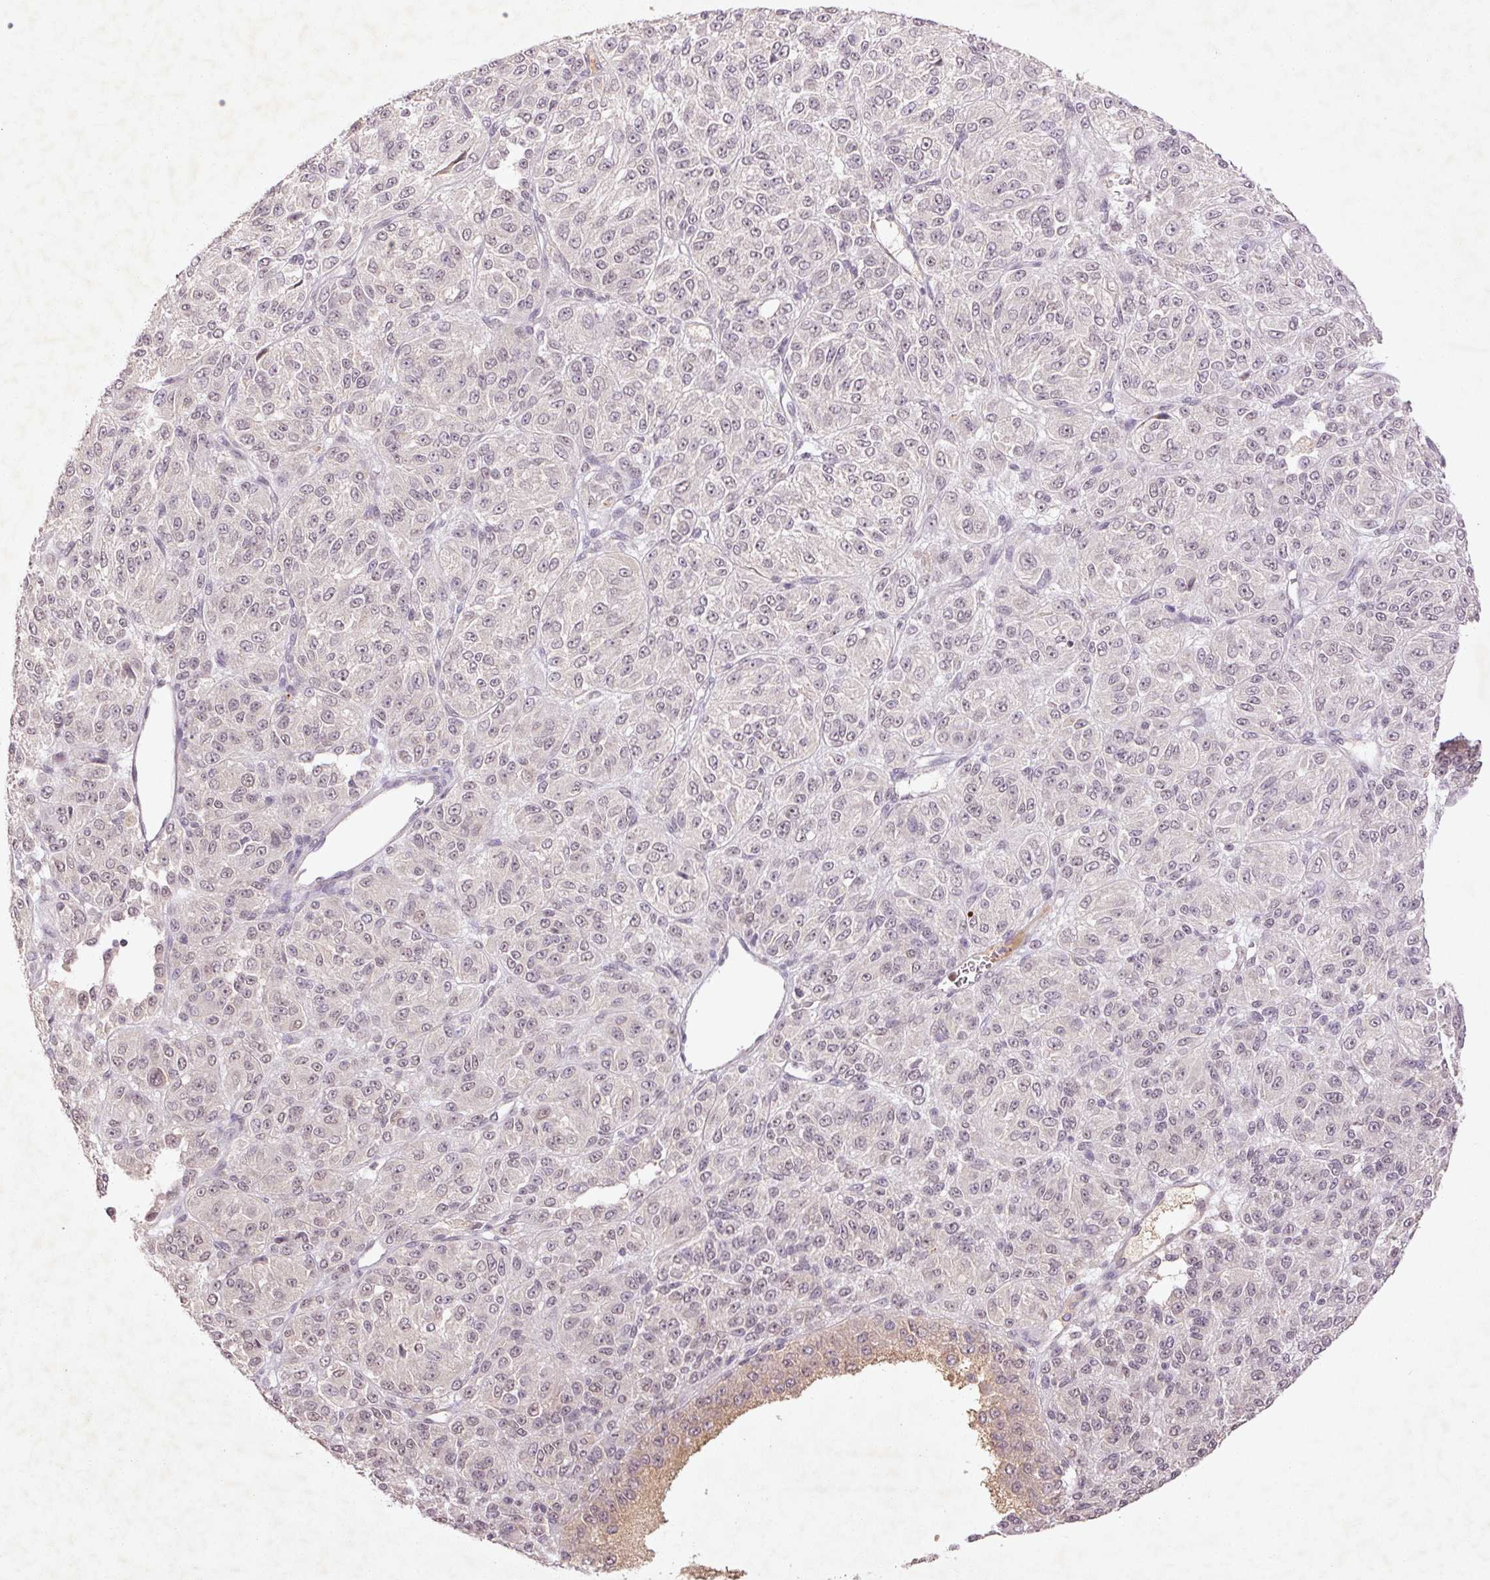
{"staining": {"intensity": "negative", "quantity": "none", "location": "none"}, "tissue": "melanoma", "cell_type": "Tumor cells", "image_type": "cancer", "snomed": [{"axis": "morphology", "description": "Malignant melanoma, Metastatic site"}, {"axis": "topography", "description": "Brain"}], "caption": "Immunohistochemistry of human melanoma reveals no expression in tumor cells. (Brightfield microscopy of DAB IHC at high magnification).", "gene": "FAM168B", "patient": {"sex": "female", "age": 56}}